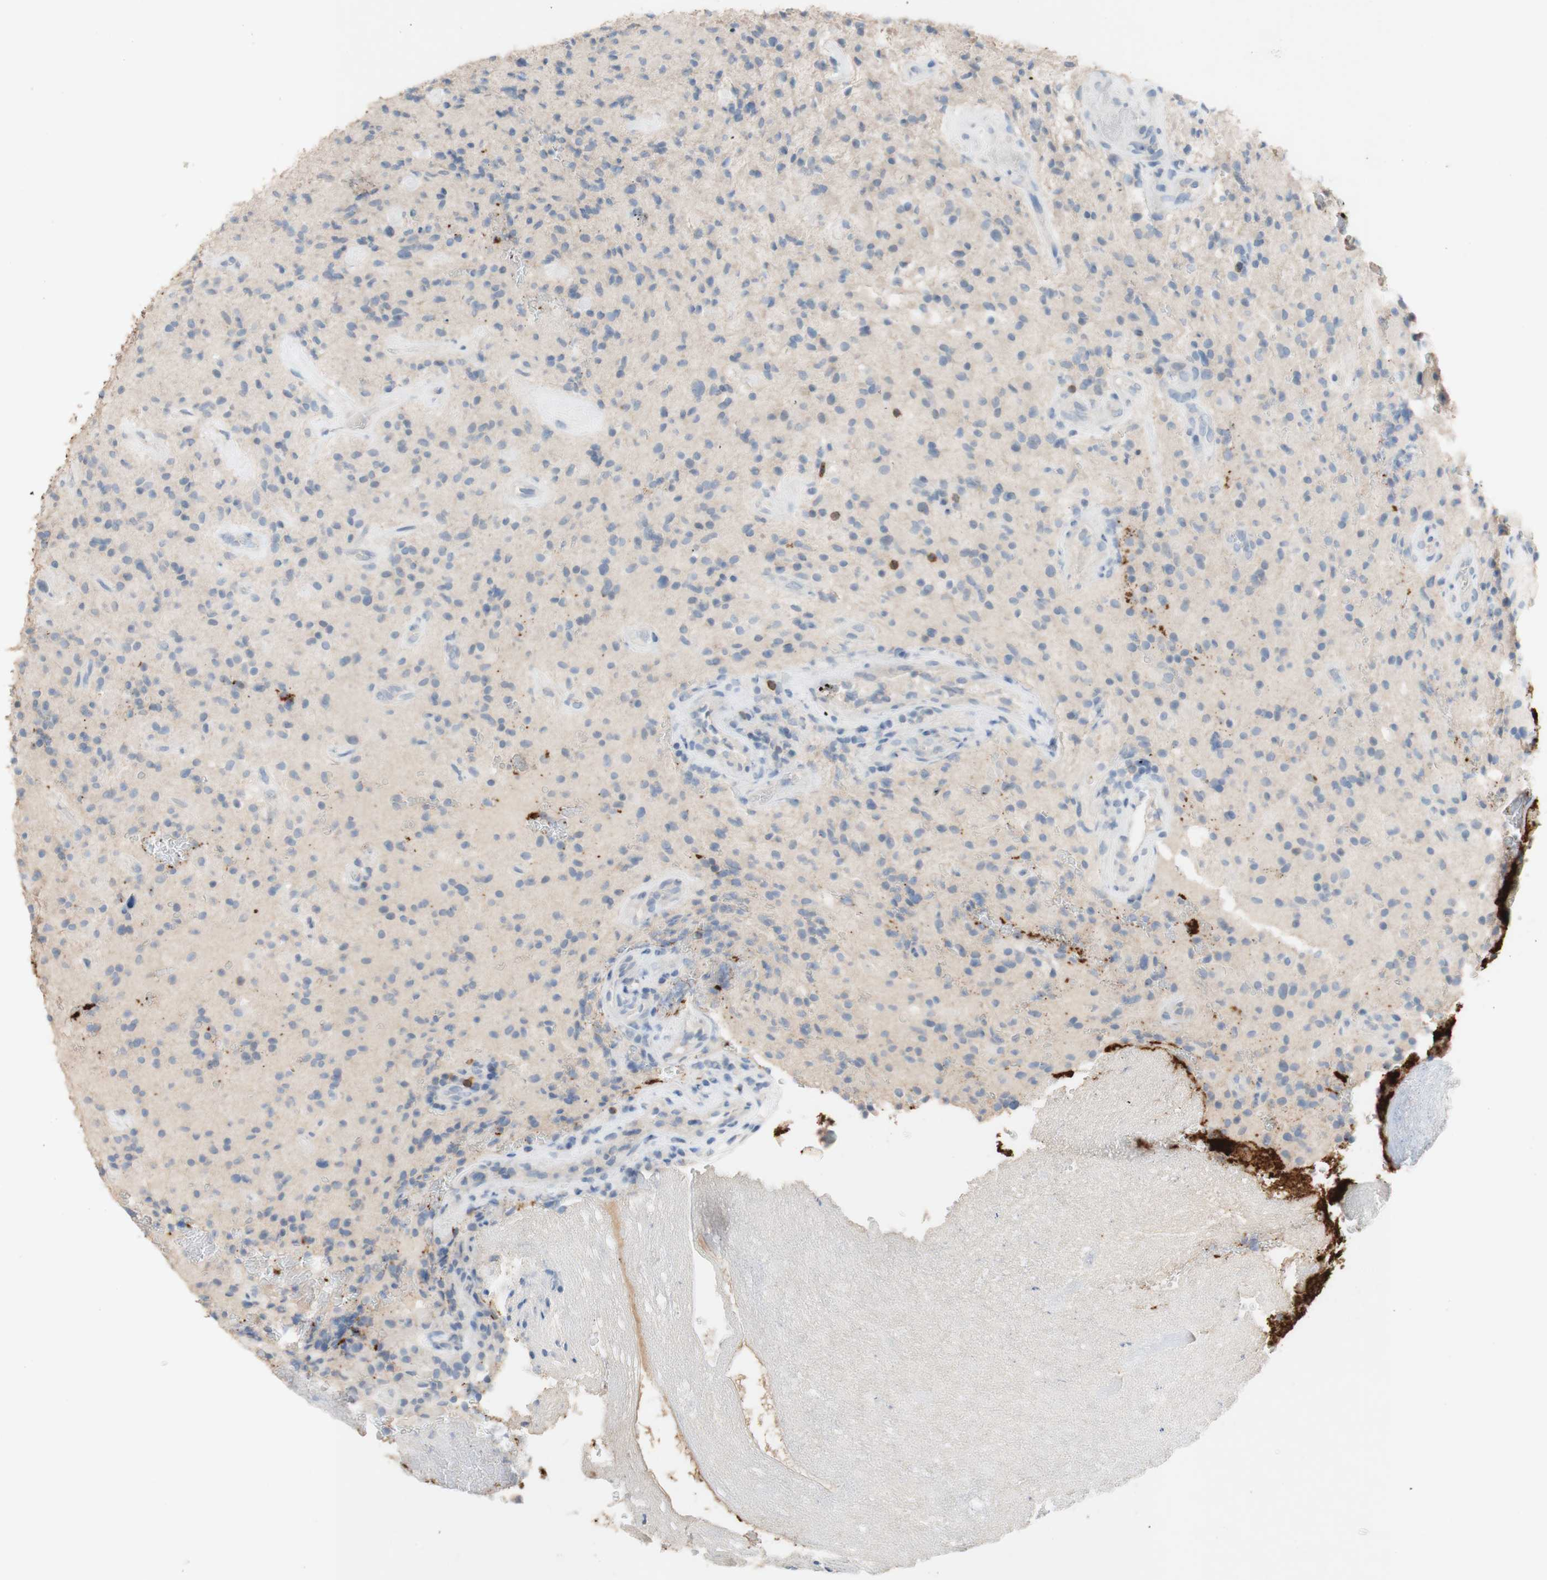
{"staining": {"intensity": "negative", "quantity": "none", "location": "none"}, "tissue": "glioma", "cell_type": "Tumor cells", "image_type": "cancer", "snomed": [{"axis": "morphology", "description": "Glioma, malignant, High grade"}, {"axis": "topography", "description": "Brain"}], "caption": "Protein analysis of malignant glioma (high-grade) demonstrates no significant positivity in tumor cells.", "gene": "PACSIN1", "patient": {"sex": "male", "age": 71}}